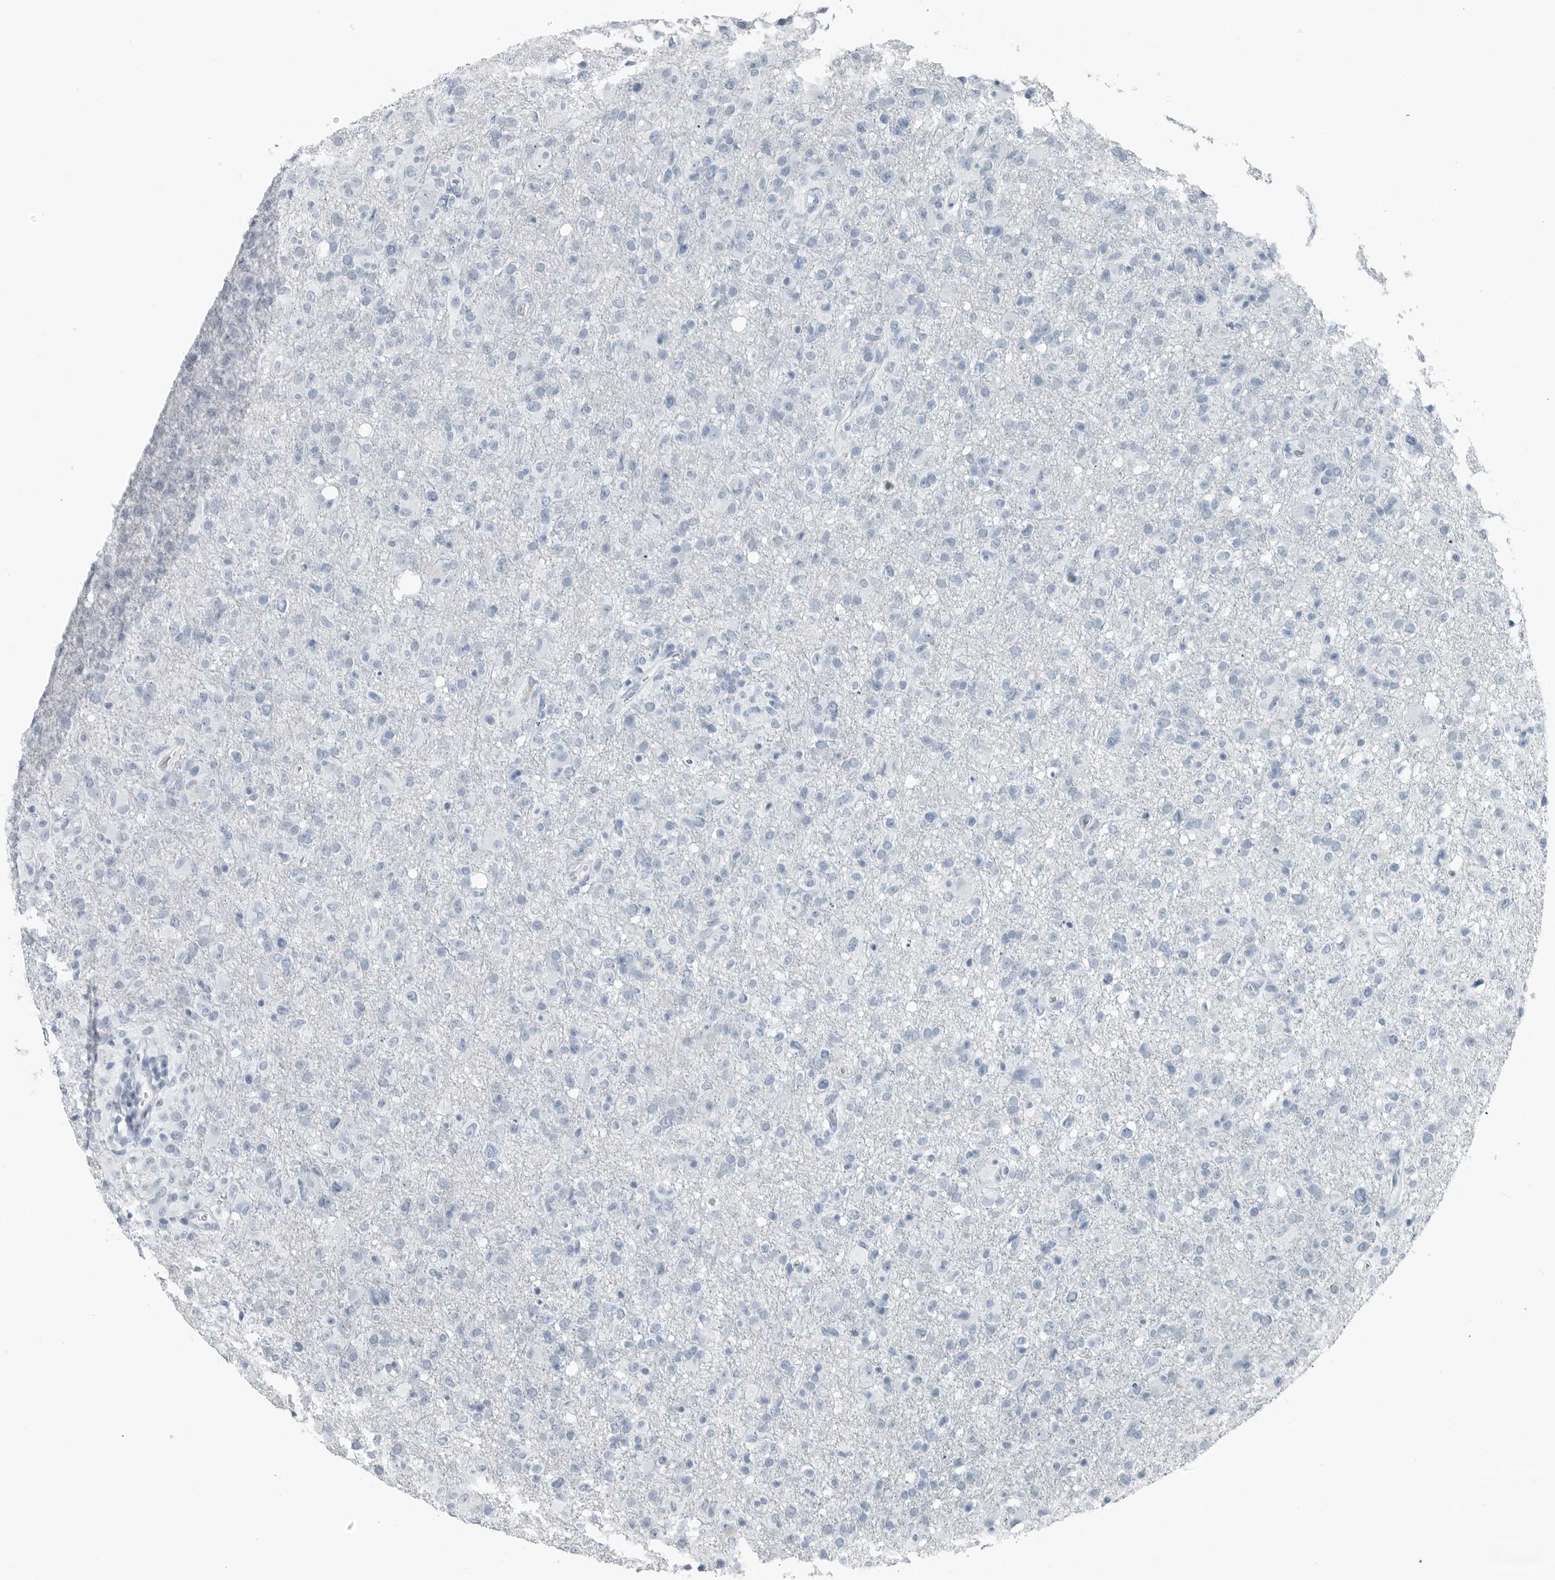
{"staining": {"intensity": "negative", "quantity": "none", "location": "none"}, "tissue": "glioma", "cell_type": "Tumor cells", "image_type": "cancer", "snomed": [{"axis": "morphology", "description": "Glioma, malignant, High grade"}, {"axis": "topography", "description": "Brain"}], "caption": "Micrograph shows no significant protein staining in tumor cells of malignant glioma (high-grade).", "gene": "FABP6", "patient": {"sex": "female", "age": 57}}